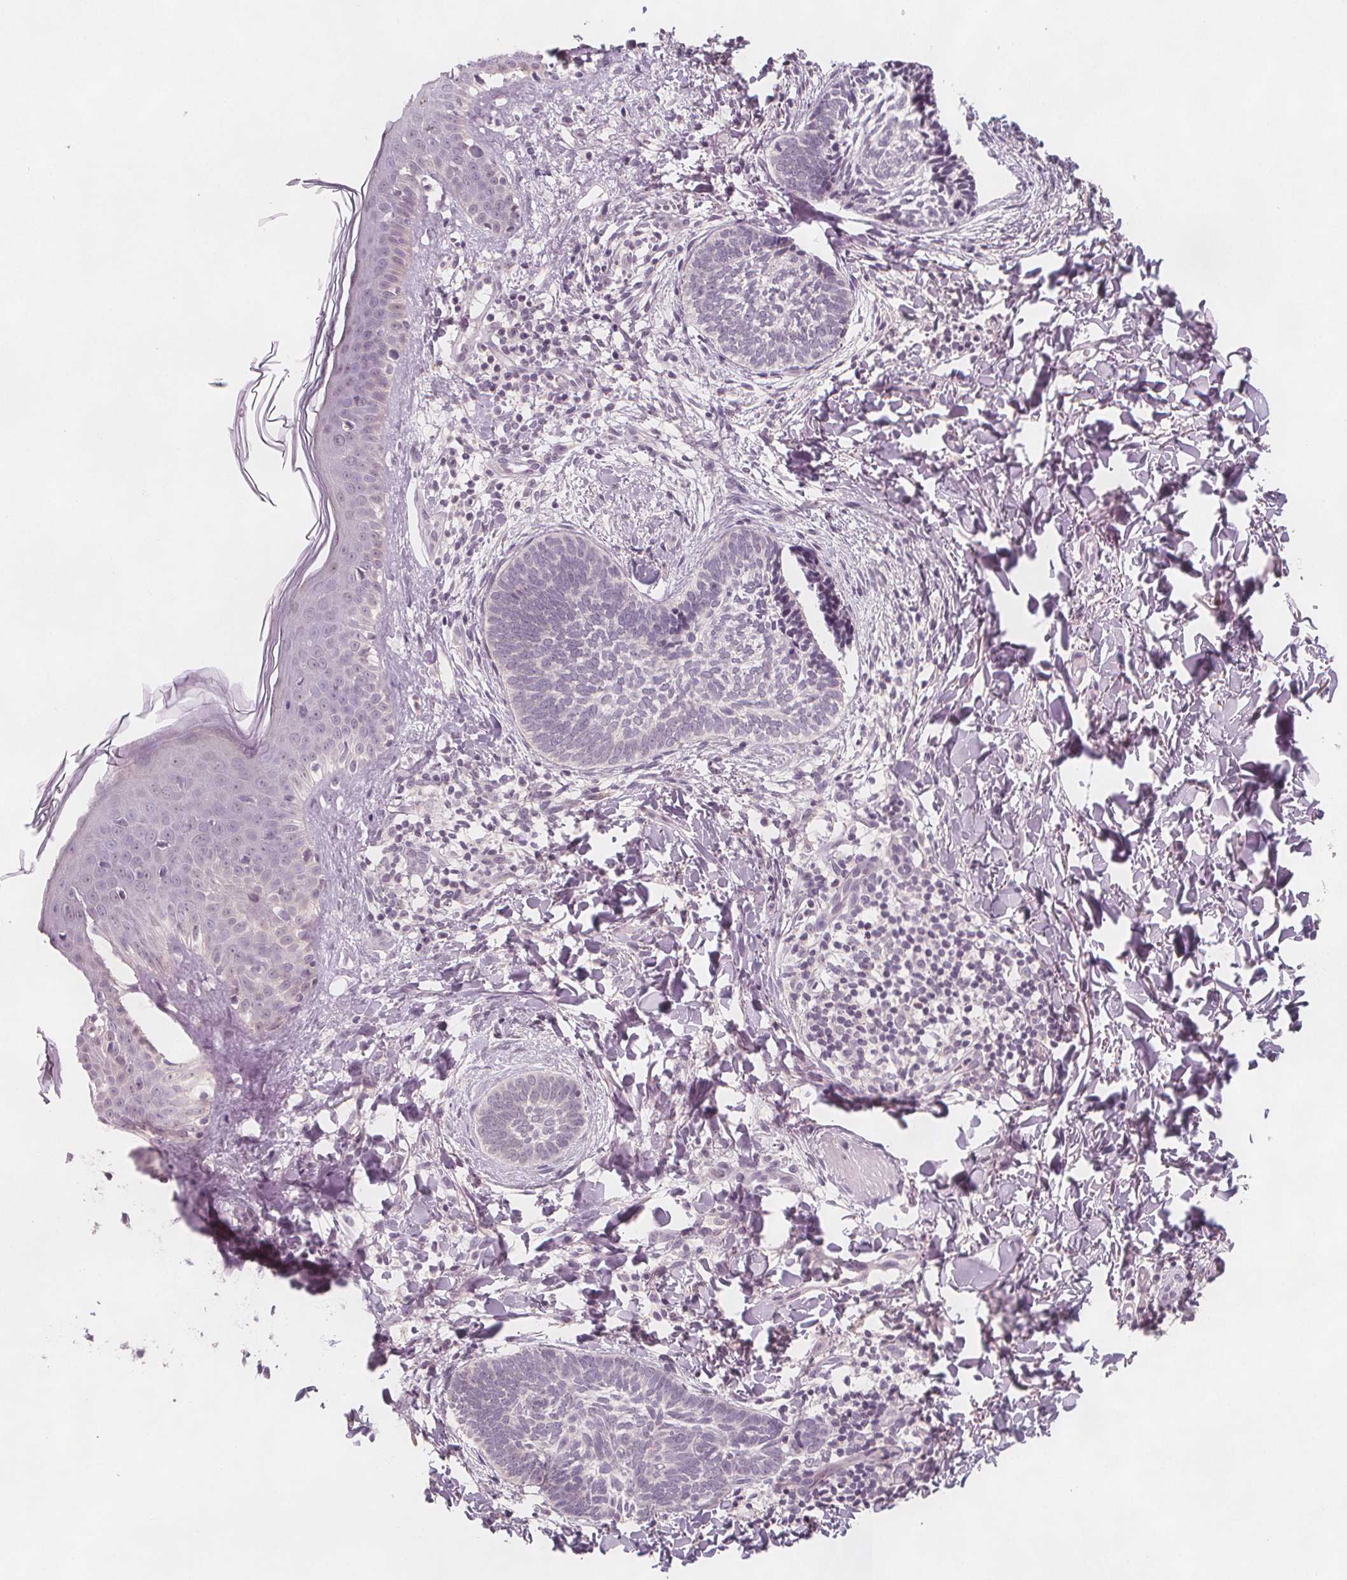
{"staining": {"intensity": "negative", "quantity": "none", "location": "none"}, "tissue": "skin cancer", "cell_type": "Tumor cells", "image_type": "cancer", "snomed": [{"axis": "morphology", "description": "Normal tissue, NOS"}, {"axis": "morphology", "description": "Basal cell carcinoma"}, {"axis": "topography", "description": "Skin"}], "caption": "This is an immunohistochemistry (IHC) image of human skin basal cell carcinoma. There is no positivity in tumor cells.", "gene": "C1orf167", "patient": {"sex": "male", "age": 46}}